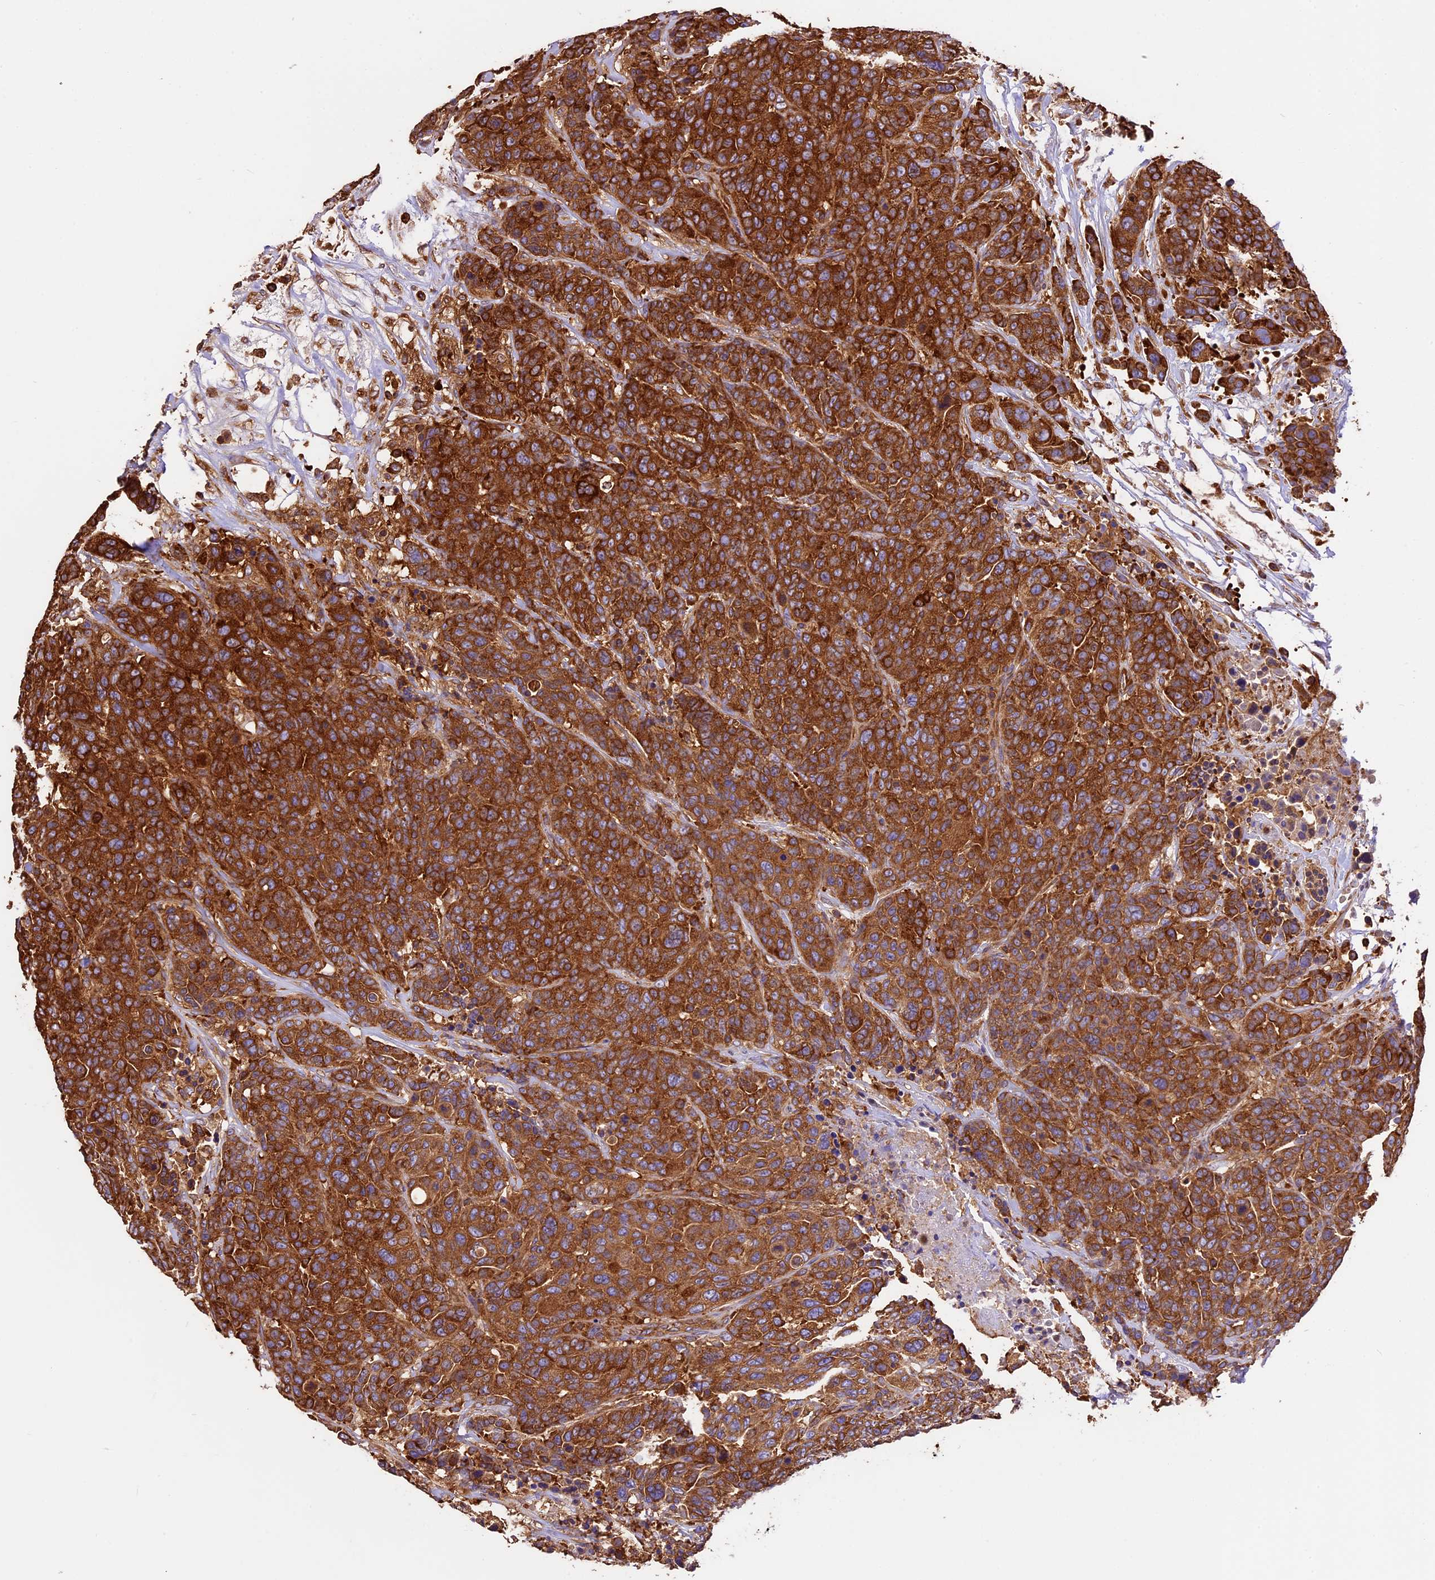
{"staining": {"intensity": "strong", "quantity": ">75%", "location": "cytoplasmic/membranous"}, "tissue": "breast cancer", "cell_type": "Tumor cells", "image_type": "cancer", "snomed": [{"axis": "morphology", "description": "Duct carcinoma"}, {"axis": "topography", "description": "Breast"}], "caption": "Immunohistochemistry (DAB (3,3'-diaminobenzidine)) staining of breast cancer (infiltrating ductal carcinoma) displays strong cytoplasmic/membranous protein positivity in approximately >75% of tumor cells.", "gene": "KARS1", "patient": {"sex": "female", "age": 37}}